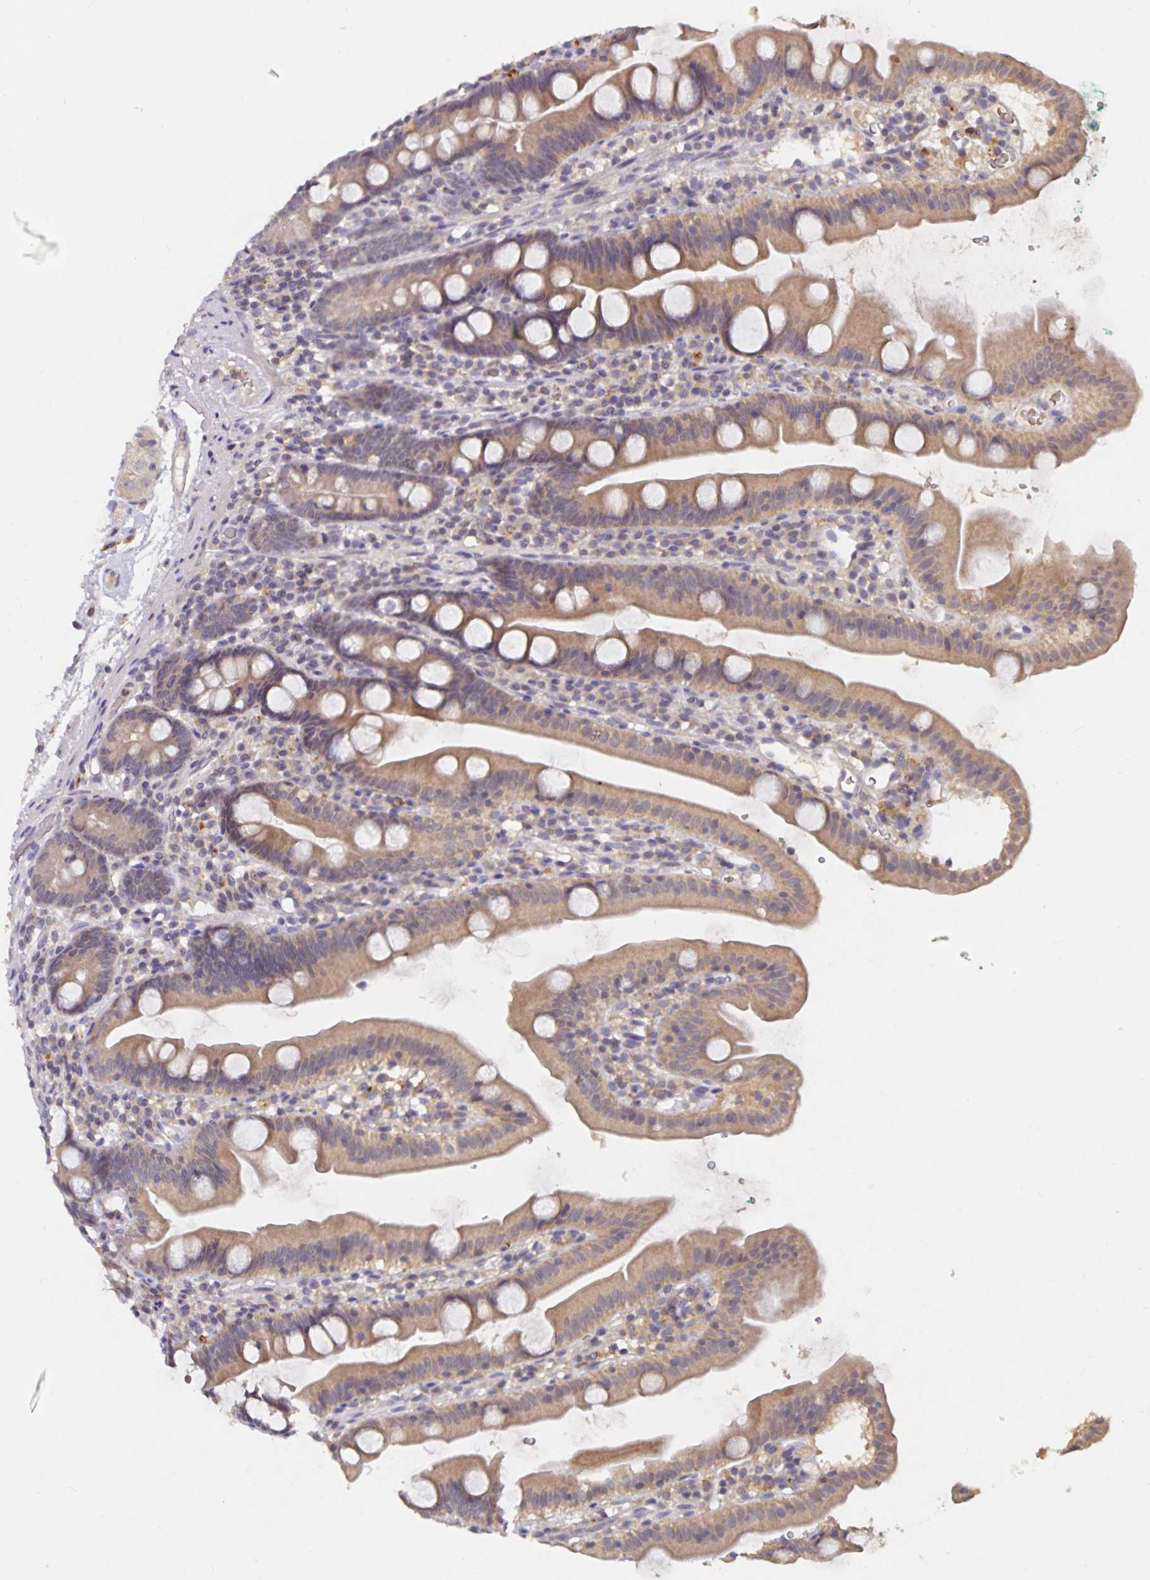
{"staining": {"intensity": "moderate", "quantity": ">75%", "location": "cytoplasmic/membranous"}, "tissue": "duodenum", "cell_type": "Glandular cells", "image_type": "normal", "snomed": [{"axis": "morphology", "description": "Normal tissue, NOS"}, {"axis": "topography", "description": "Duodenum"}], "caption": "The photomicrograph exhibits immunohistochemical staining of unremarkable duodenum. There is moderate cytoplasmic/membranous staining is present in about >75% of glandular cells. Ihc stains the protein of interest in brown and the nuclei are stained blue.", "gene": "HEPN1", "patient": {"sex": "female", "age": 67}}